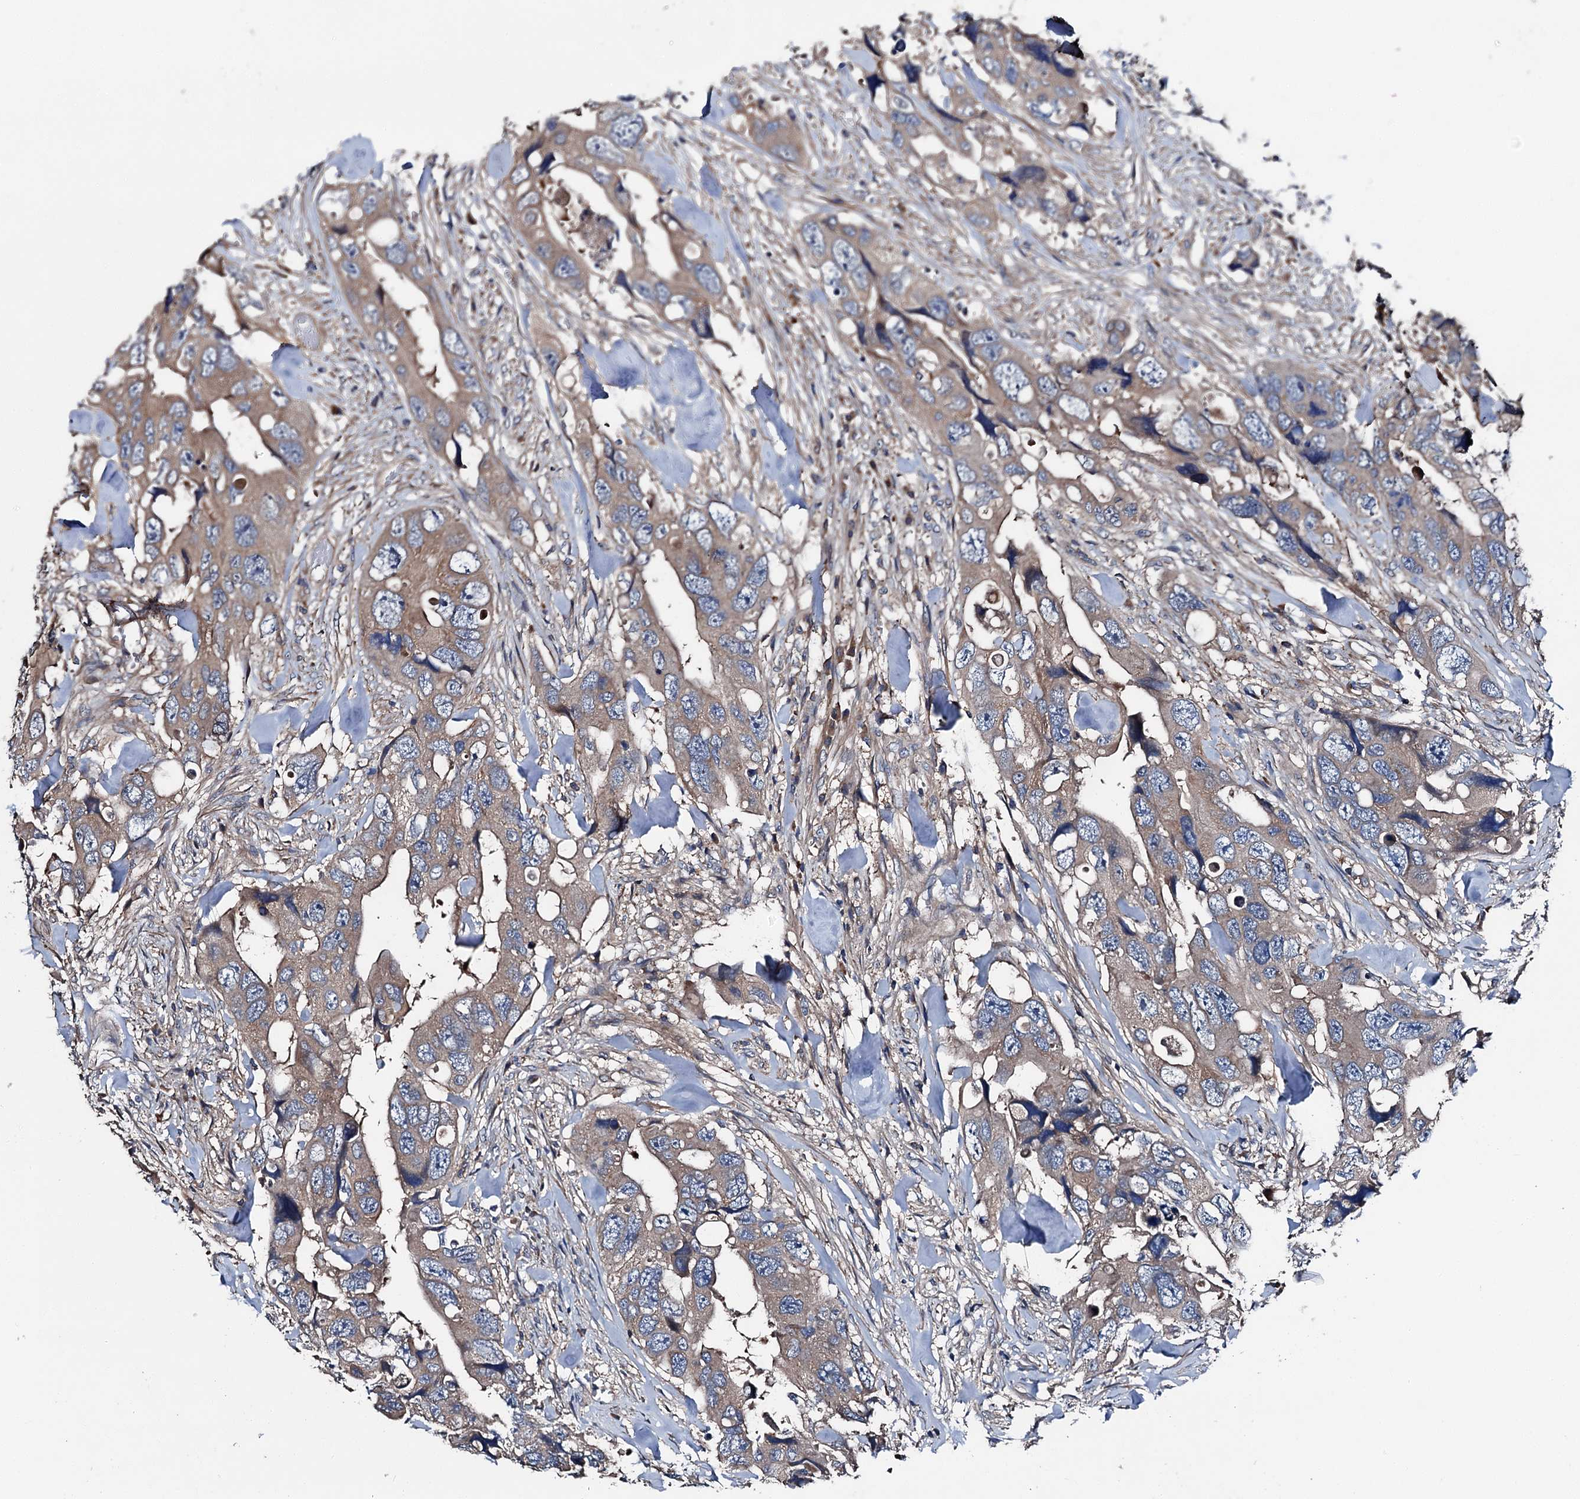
{"staining": {"intensity": "moderate", "quantity": "25%-75%", "location": "cytoplasmic/membranous"}, "tissue": "colorectal cancer", "cell_type": "Tumor cells", "image_type": "cancer", "snomed": [{"axis": "morphology", "description": "Adenocarcinoma, NOS"}, {"axis": "topography", "description": "Rectum"}], "caption": "A micrograph of colorectal cancer (adenocarcinoma) stained for a protein exhibits moderate cytoplasmic/membranous brown staining in tumor cells. (Stains: DAB in brown, nuclei in blue, Microscopy: brightfield microscopy at high magnification).", "gene": "SLC22A25", "patient": {"sex": "male", "age": 57}}